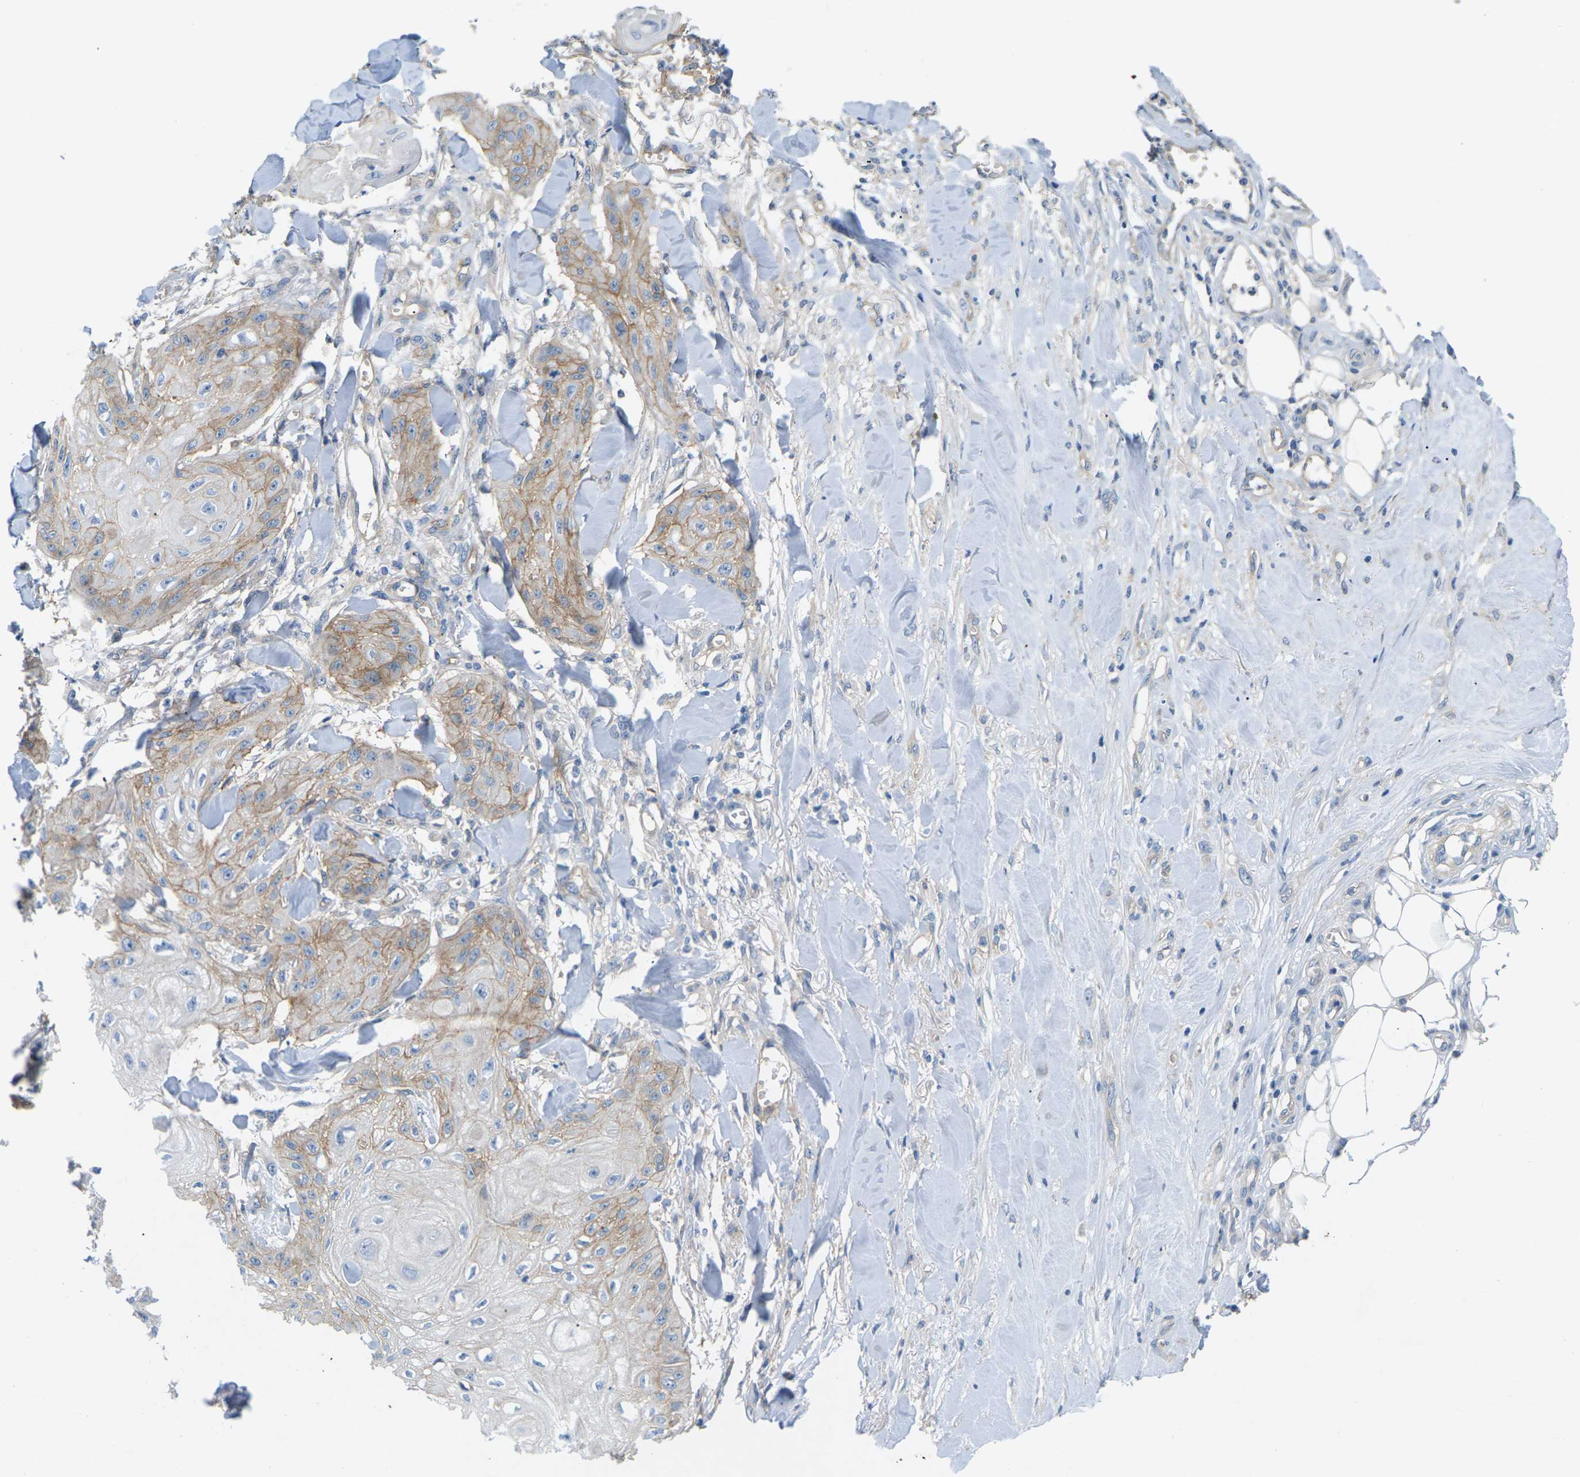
{"staining": {"intensity": "moderate", "quantity": ">75%", "location": "cytoplasmic/membranous"}, "tissue": "skin cancer", "cell_type": "Tumor cells", "image_type": "cancer", "snomed": [{"axis": "morphology", "description": "Squamous cell carcinoma, NOS"}, {"axis": "topography", "description": "Skin"}], "caption": "An IHC photomicrograph of neoplastic tissue is shown. Protein staining in brown shows moderate cytoplasmic/membranous positivity in squamous cell carcinoma (skin) within tumor cells.", "gene": "ITGA5", "patient": {"sex": "male", "age": 74}}